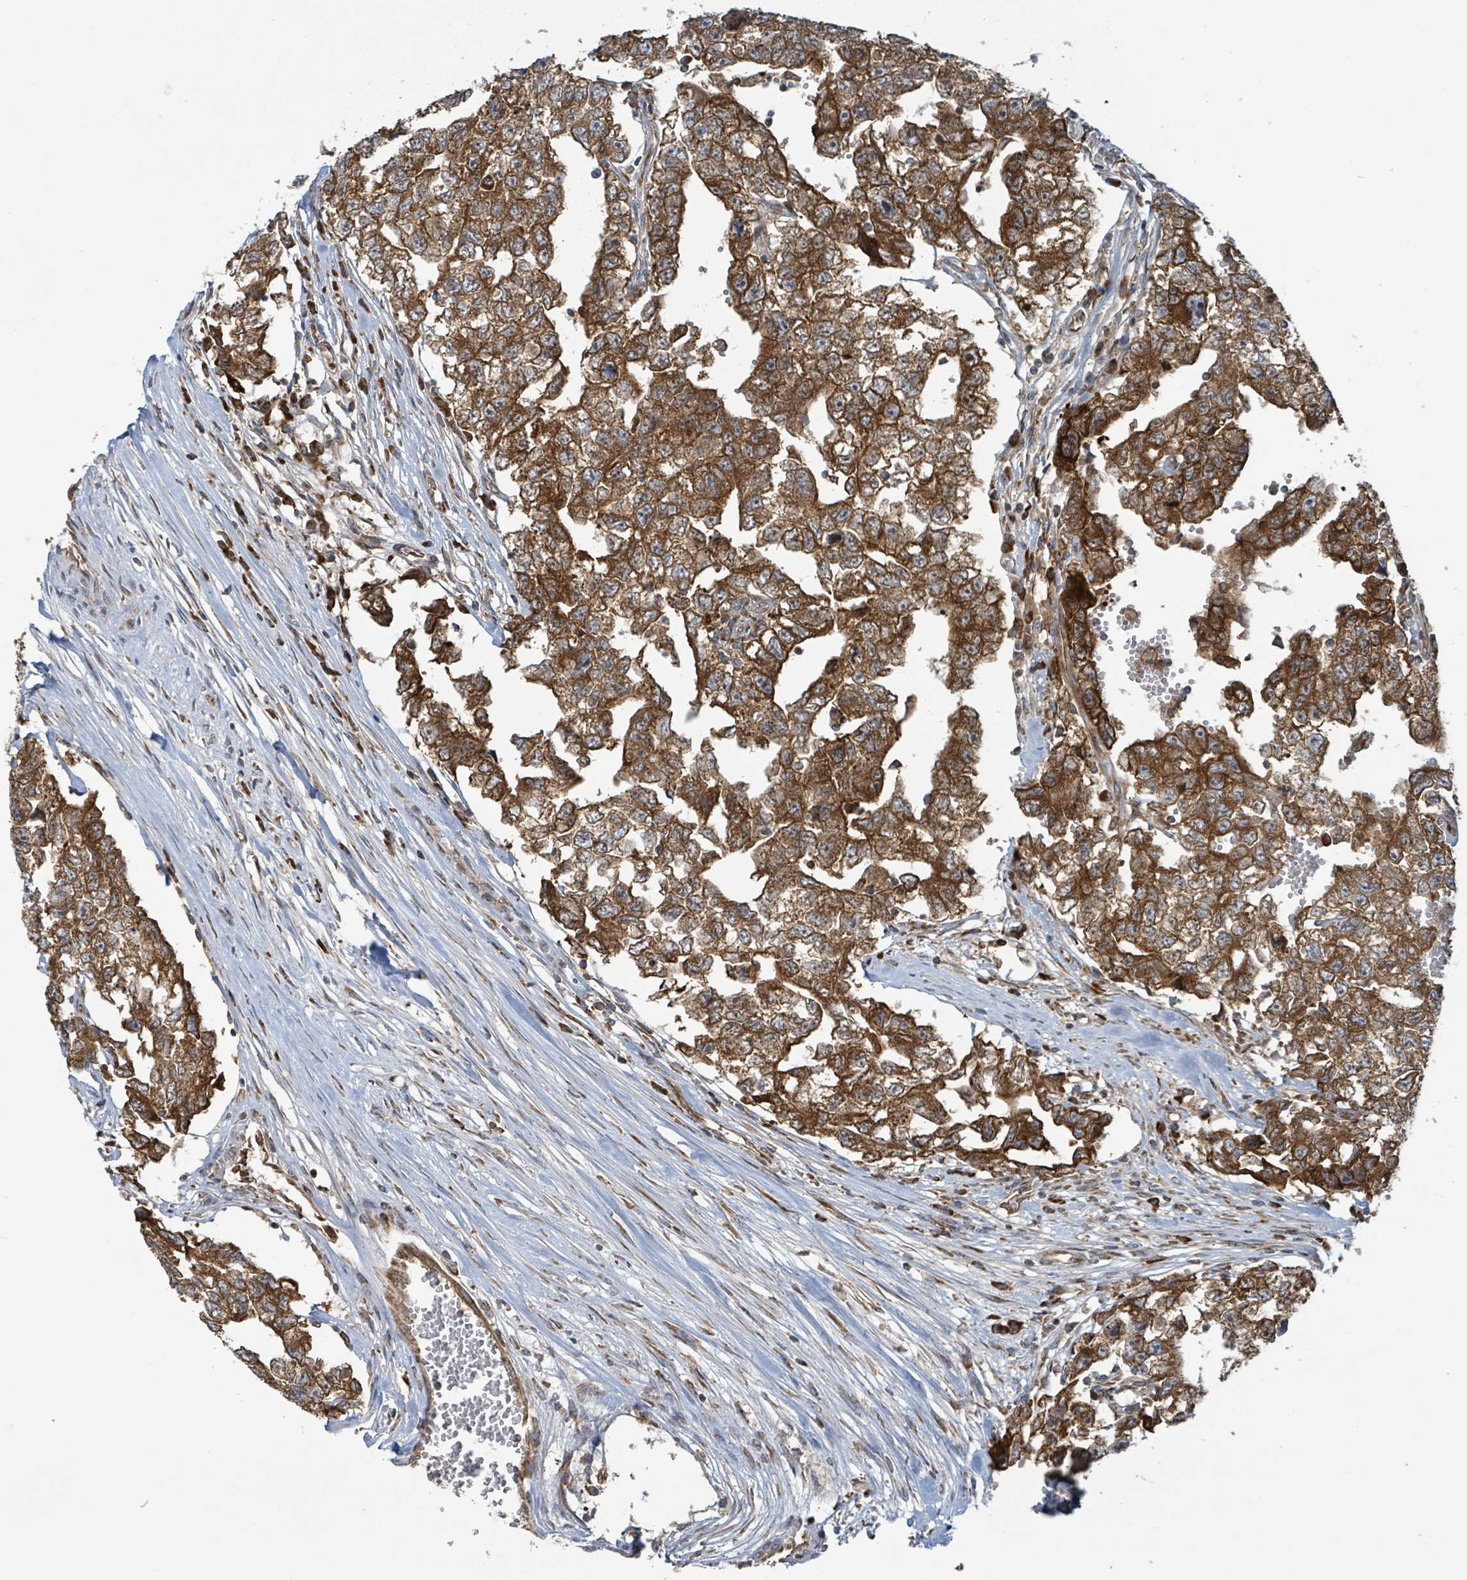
{"staining": {"intensity": "strong", "quantity": ">75%", "location": "cytoplasmic/membranous"}, "tissue": "testis cancer", "cell_type": "Tumor cells", "image_type": "cancer", "snomed": [{"axis": "morphology", "description": "Carcinoma, Embryonal, NOS"}, {"axis": "topography", "description": "Testis"}], "caption": "DAB immunohistochemical staining of testis cancer (embryonal carcinoma) exhibits strong cytoplasmic/membranous protein expression in about >75% of tumor cells.", "gene": "OR51E1", "patient": {"sex": "male", "age": 22}}